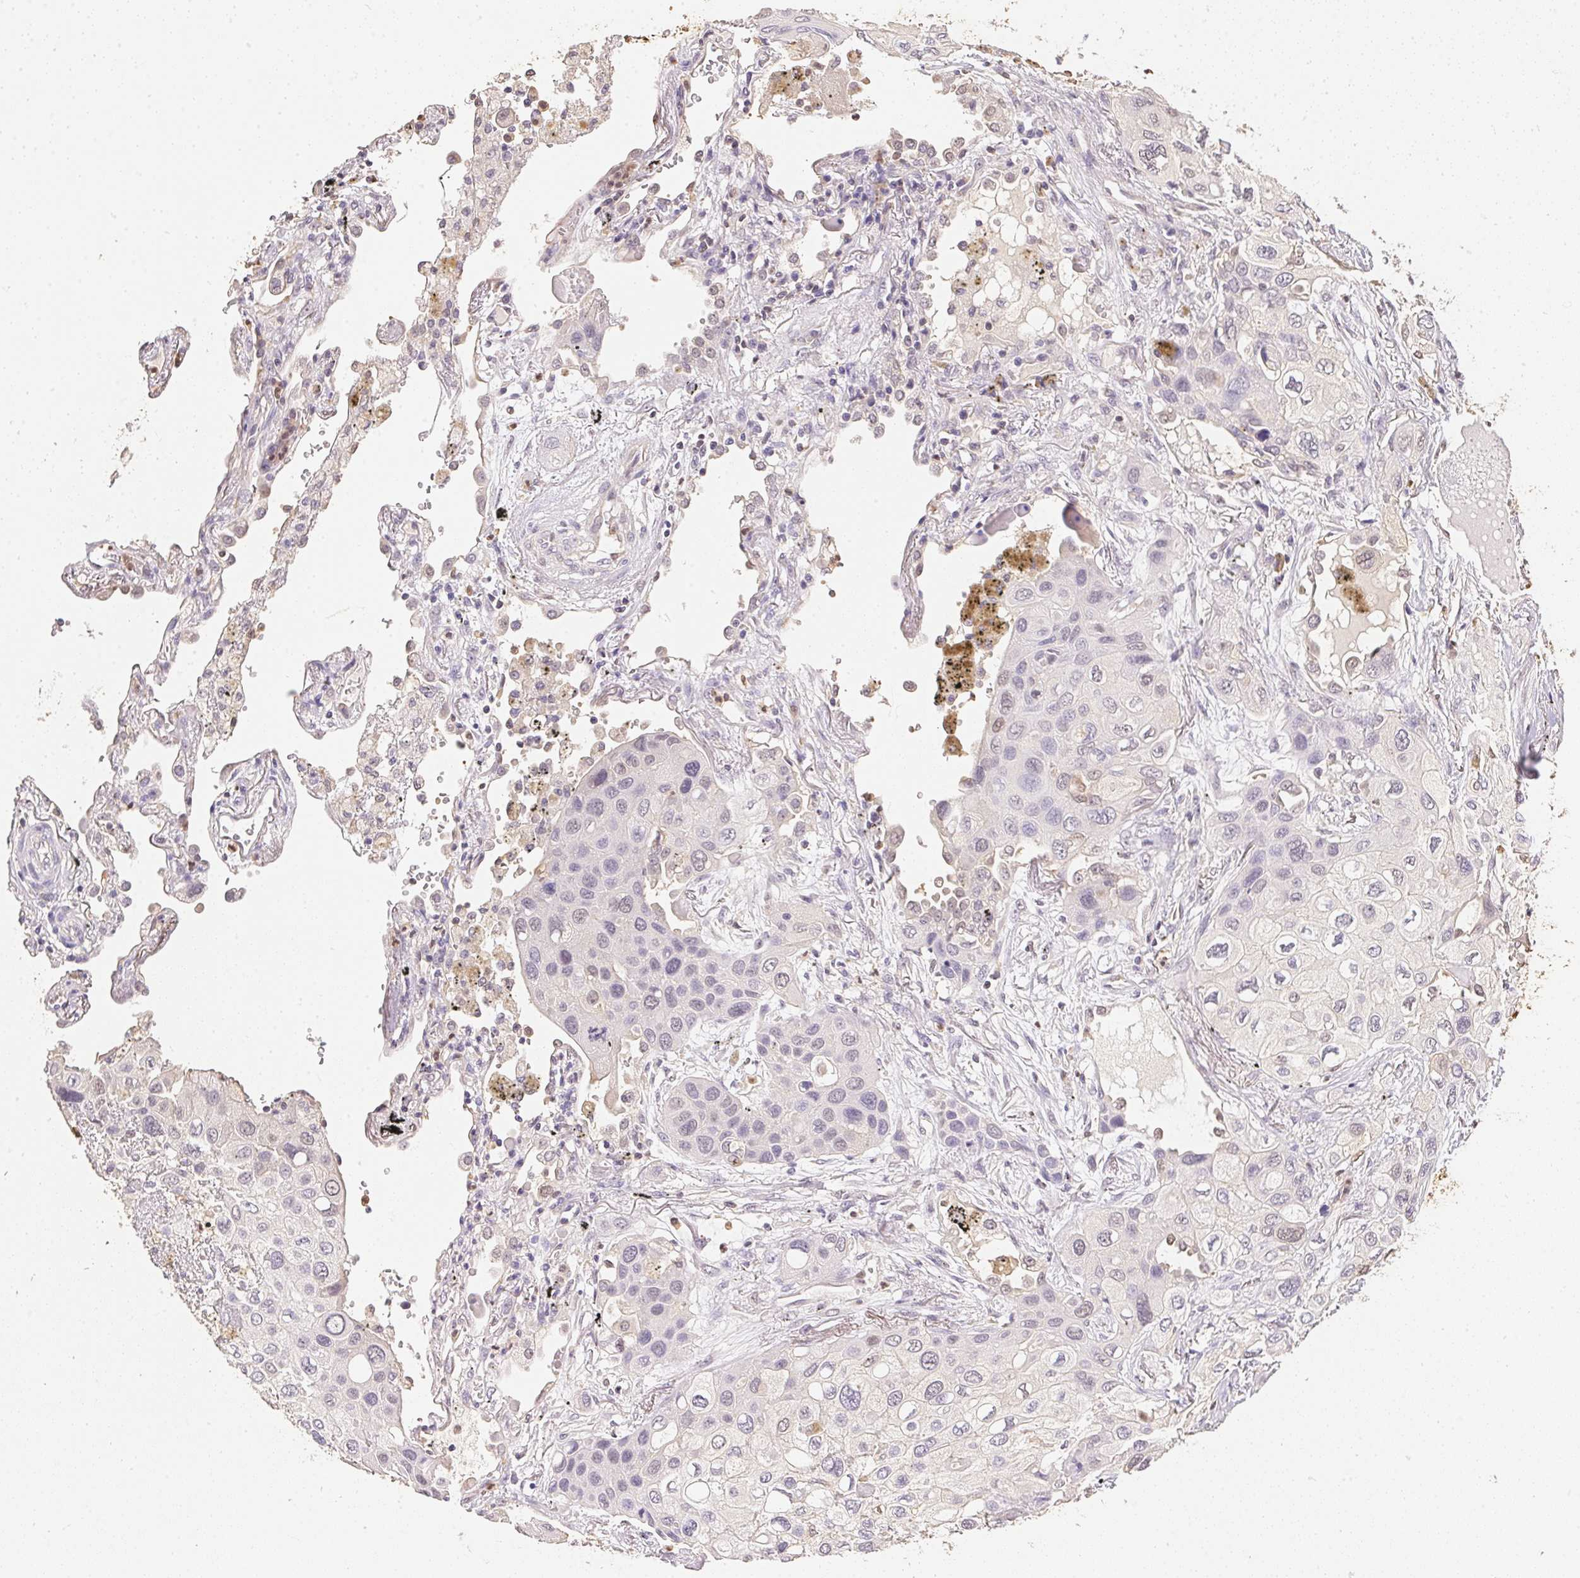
{"staining": {"intensity": "negative", "quantity": "none", "location": "none"}, "tissue": "lung cancer", "cell_type": "Tumor cells", "image_type": "cancer", "snomed": [{"axis": "morphology", "description": "Squamous cell carcinoma, NOS"}, {"axis": "morphology", "description": "Squamous cell carcinoma, metastatic, NOS"}, {"axis": "topography", "description": "Lung"}], "caption": "Histopathology image shows no significant protein expression in tumor cells of metastatic squamous cell carcinoma (lung).", "gene": "S100A3", "patient": {"sex": "male", "age": 59}}